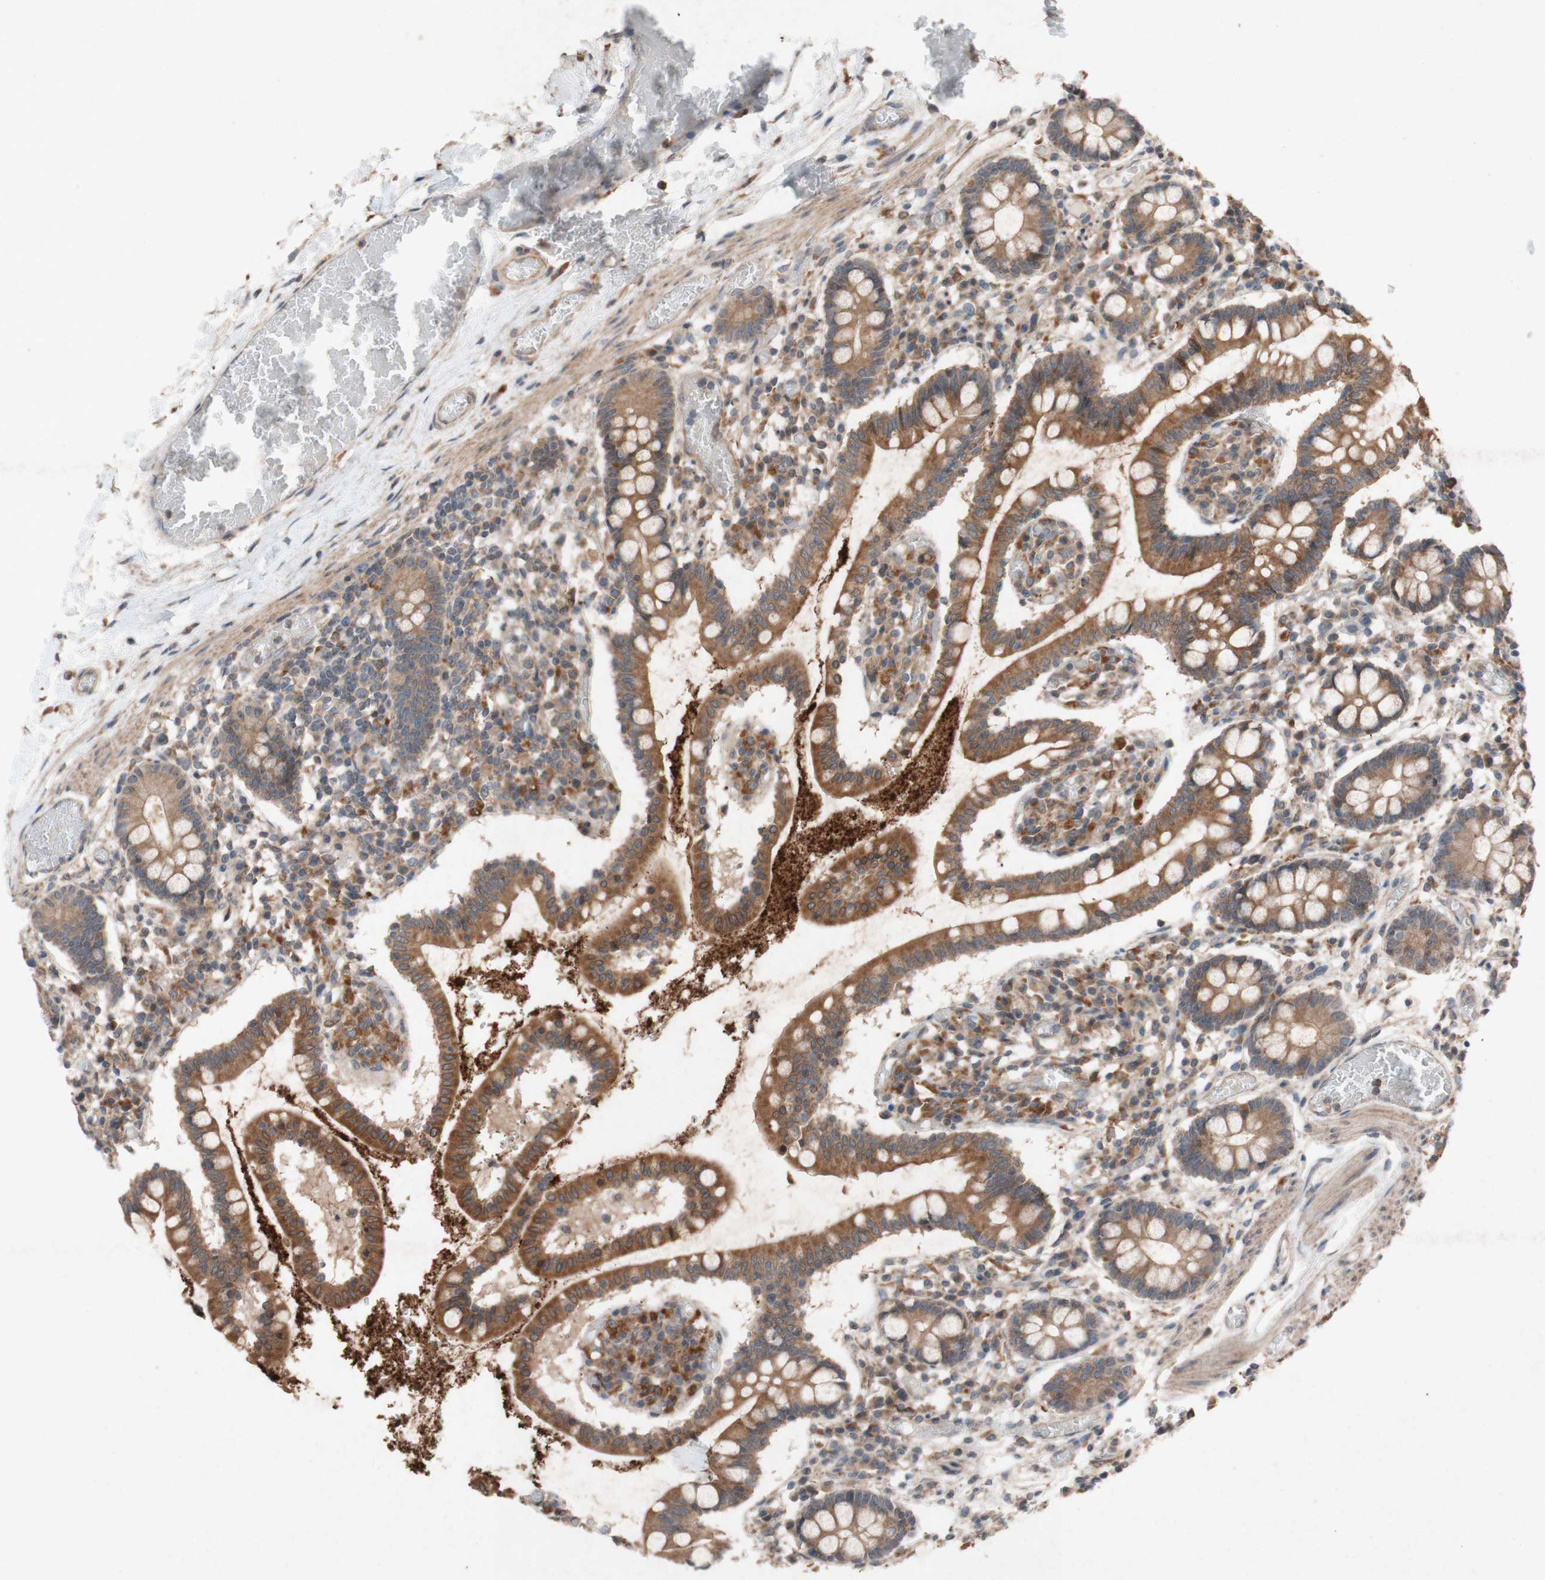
{"staining": {"intensity": "strong", "quantity": ">75%", "location": "cytoplasmic/membranous"}, "tissue": "small intestine", "cell_type": "Glandular cells", "image_type": "normal", "snomed": [{"axis": "morphology", "description": "Normal tissue, NOS"}, {"axis": "topography", "description": "Small intestine"}], "caption": "Immunohistochemistry staining of normal small intestine, which displays high levels of strong cytoplasmic/membranous expression in about >75% of glandular cells indicating strong cytoplasmic/membranous protein staining. The staining was performed using DAB (brown) for protein detection and nuclei were counterstained in hematoxylin (blue).", "gene": "ATP6V1F", "patient": {"sex": "female", "age": 61}}